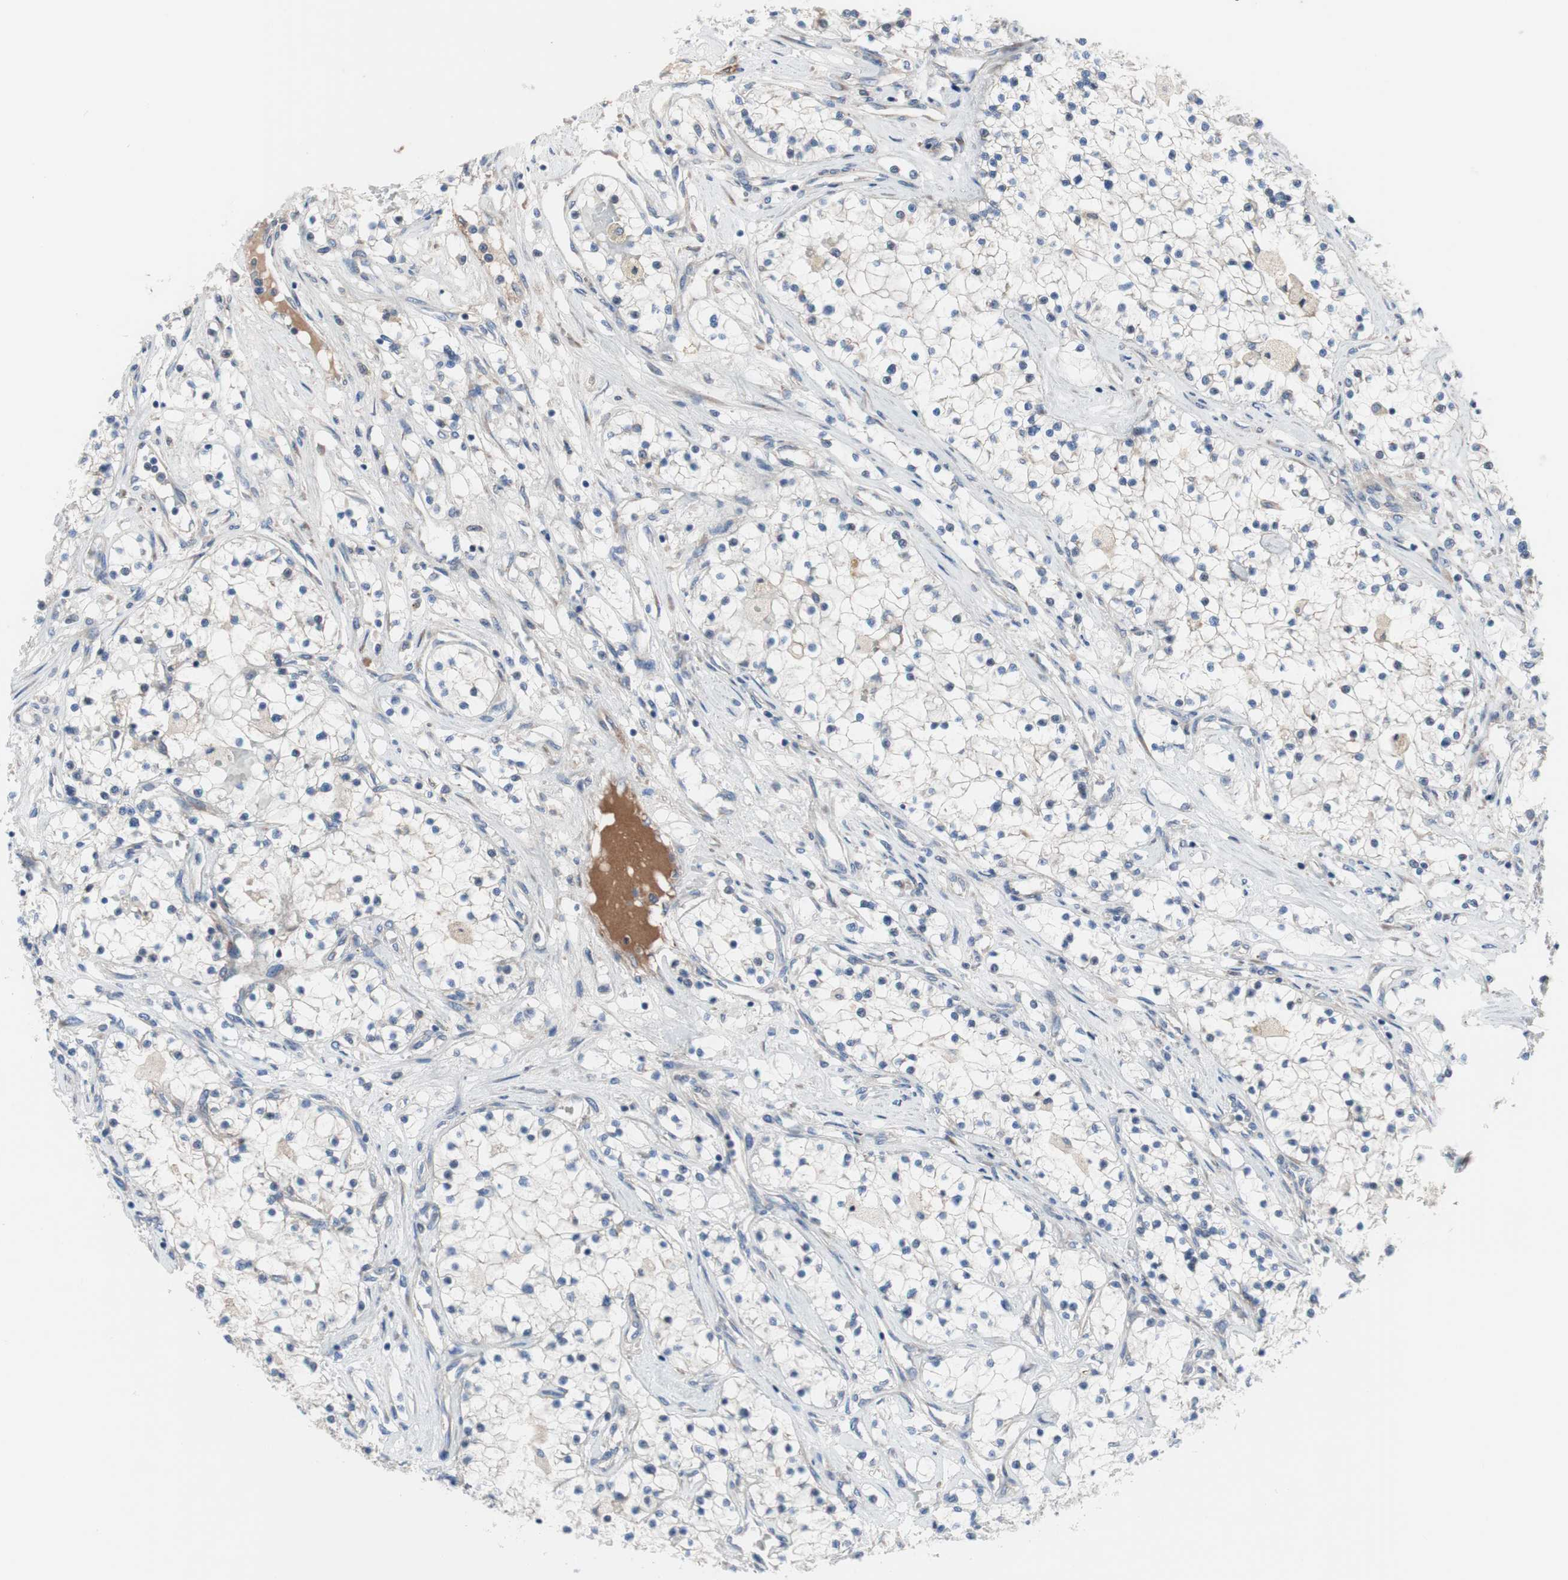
{"staining": {"intensity": "weak", "quantity": ">75%", "location": "cytoplasmic/membranous"}, "tissue": "renal cancer", "cell_type": "Tumor cells", "image_type": "cancer", "snomed": [{"axis": "morphology", "description": "Adenocarcinoma, NOS"}, {"axis": "topography", "description": "Kidney"}], "caption": "Renal adenocarcinoma stained for a protein (brown) displays weak cytoplasmic/membranous positive staining in about >75% of tumor cells.", "gene": "KANSL1", "patient": {"sex": "male", "age": 68}}